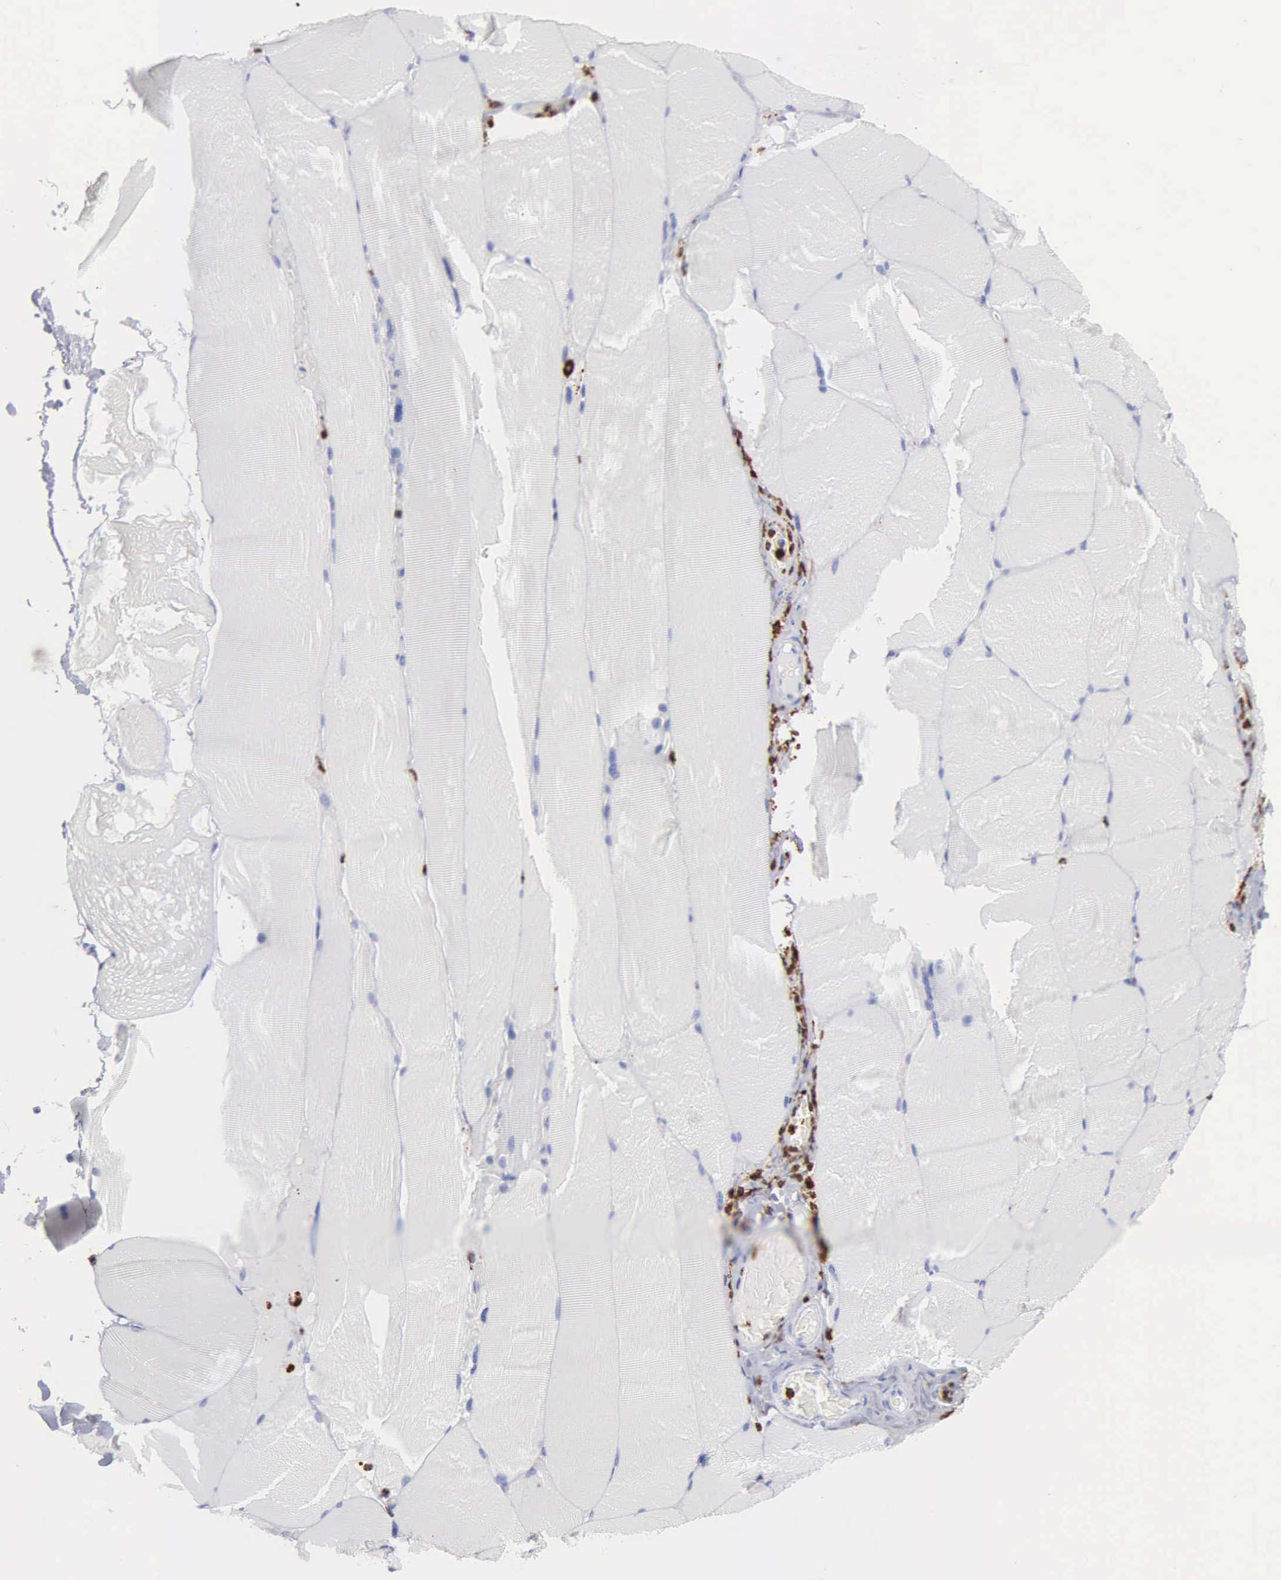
{"staining": {"intensity": "negative", "quantity": "none", "location": "none"}, "tissue": "skeletal muscle", "cell_type": "Myocytes", "image_type": "normal", "snomed": [{"axis": "morphology", "description": "Normal tissue, NOS"}, {"axis": "topography", "description": "Skeletal muscle"}], "caption": "Immunohistochemistry of benign skeletal muscle reveals no positivity in myocytes. Brightfield microscopy of immunohistochemistry stained with DAB (brown) and hematoxylin (blue), captured at high magnification.", "gene": "CTSG", "patient": {"sex": "male", "age": 71}}